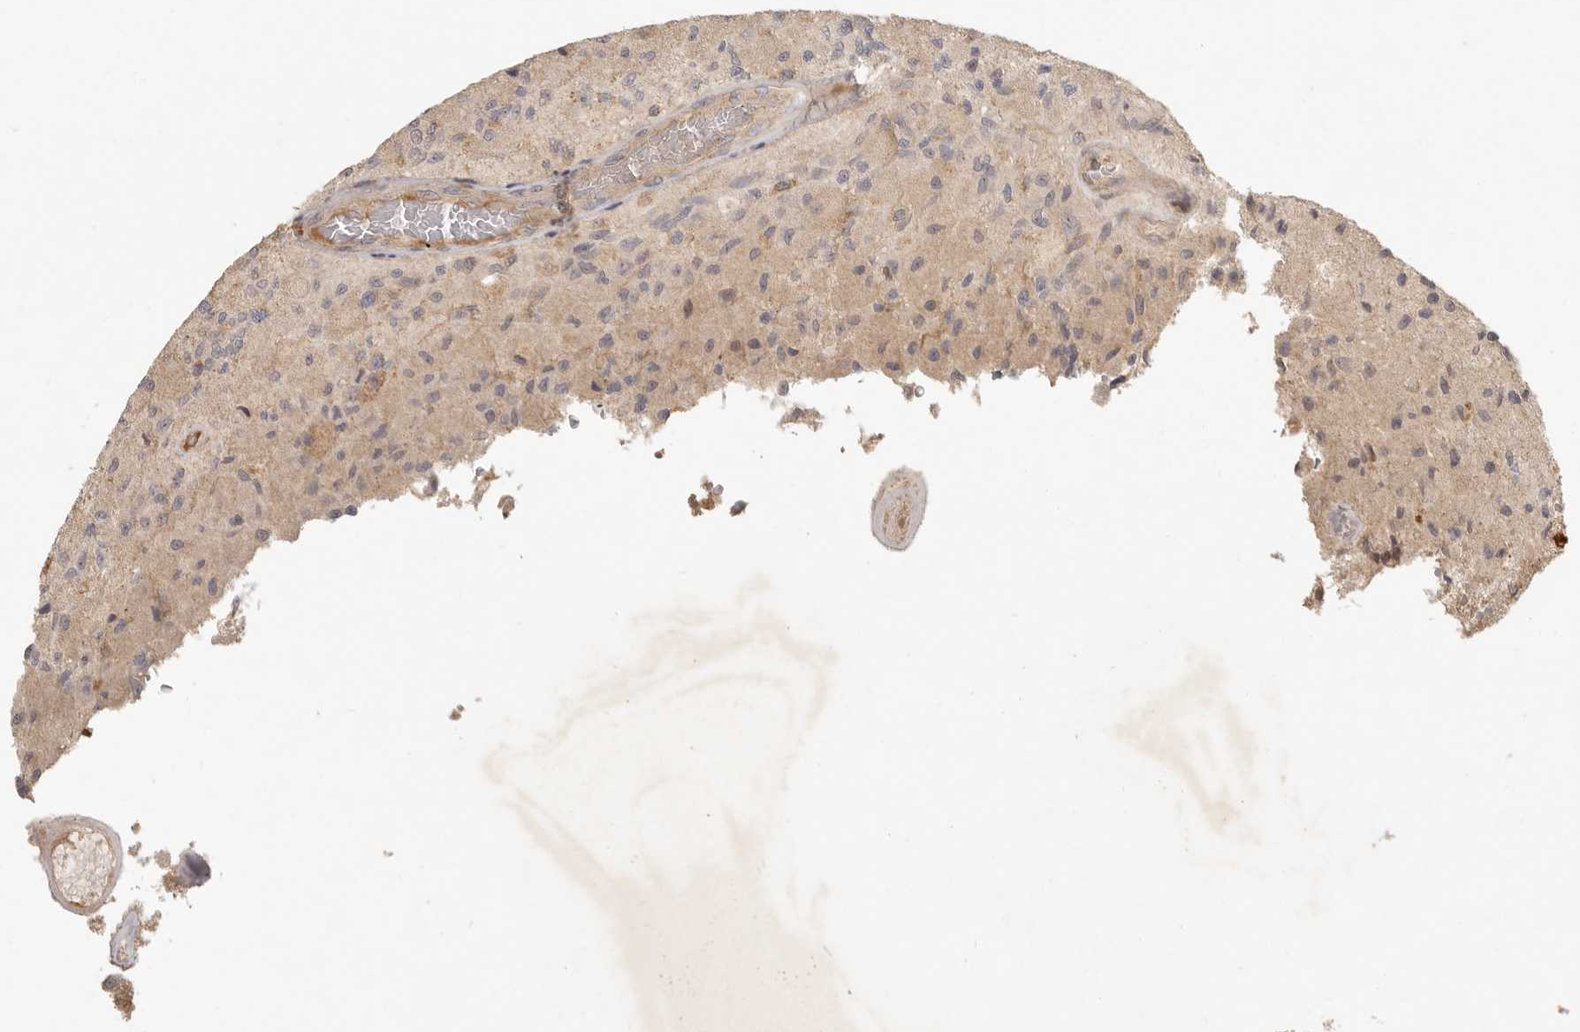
{"staining": {"intensity": "negative", "quantity": "none", "location": "none"}, "tissue": "glioma", "cell_type": "Tumor cells", "image_type": "cancer", "snomed": [{"axis": "morphology", "description": "Normal tissue, NOS"}, {"axis": "morphology", "description": "Glioma, malignant, High grade"}, {"axis": "topography", "description": "Cerebral cortex"}], "caption": "High magnification brightfield microscopy of malignant glioma (high-grade) stained with DAB (brown) and counterstained with hematoxylin (blue): tumor cells show no significant staining.", "gene": "VIPR1", "patient": {"sex": "male", "age": 77}}